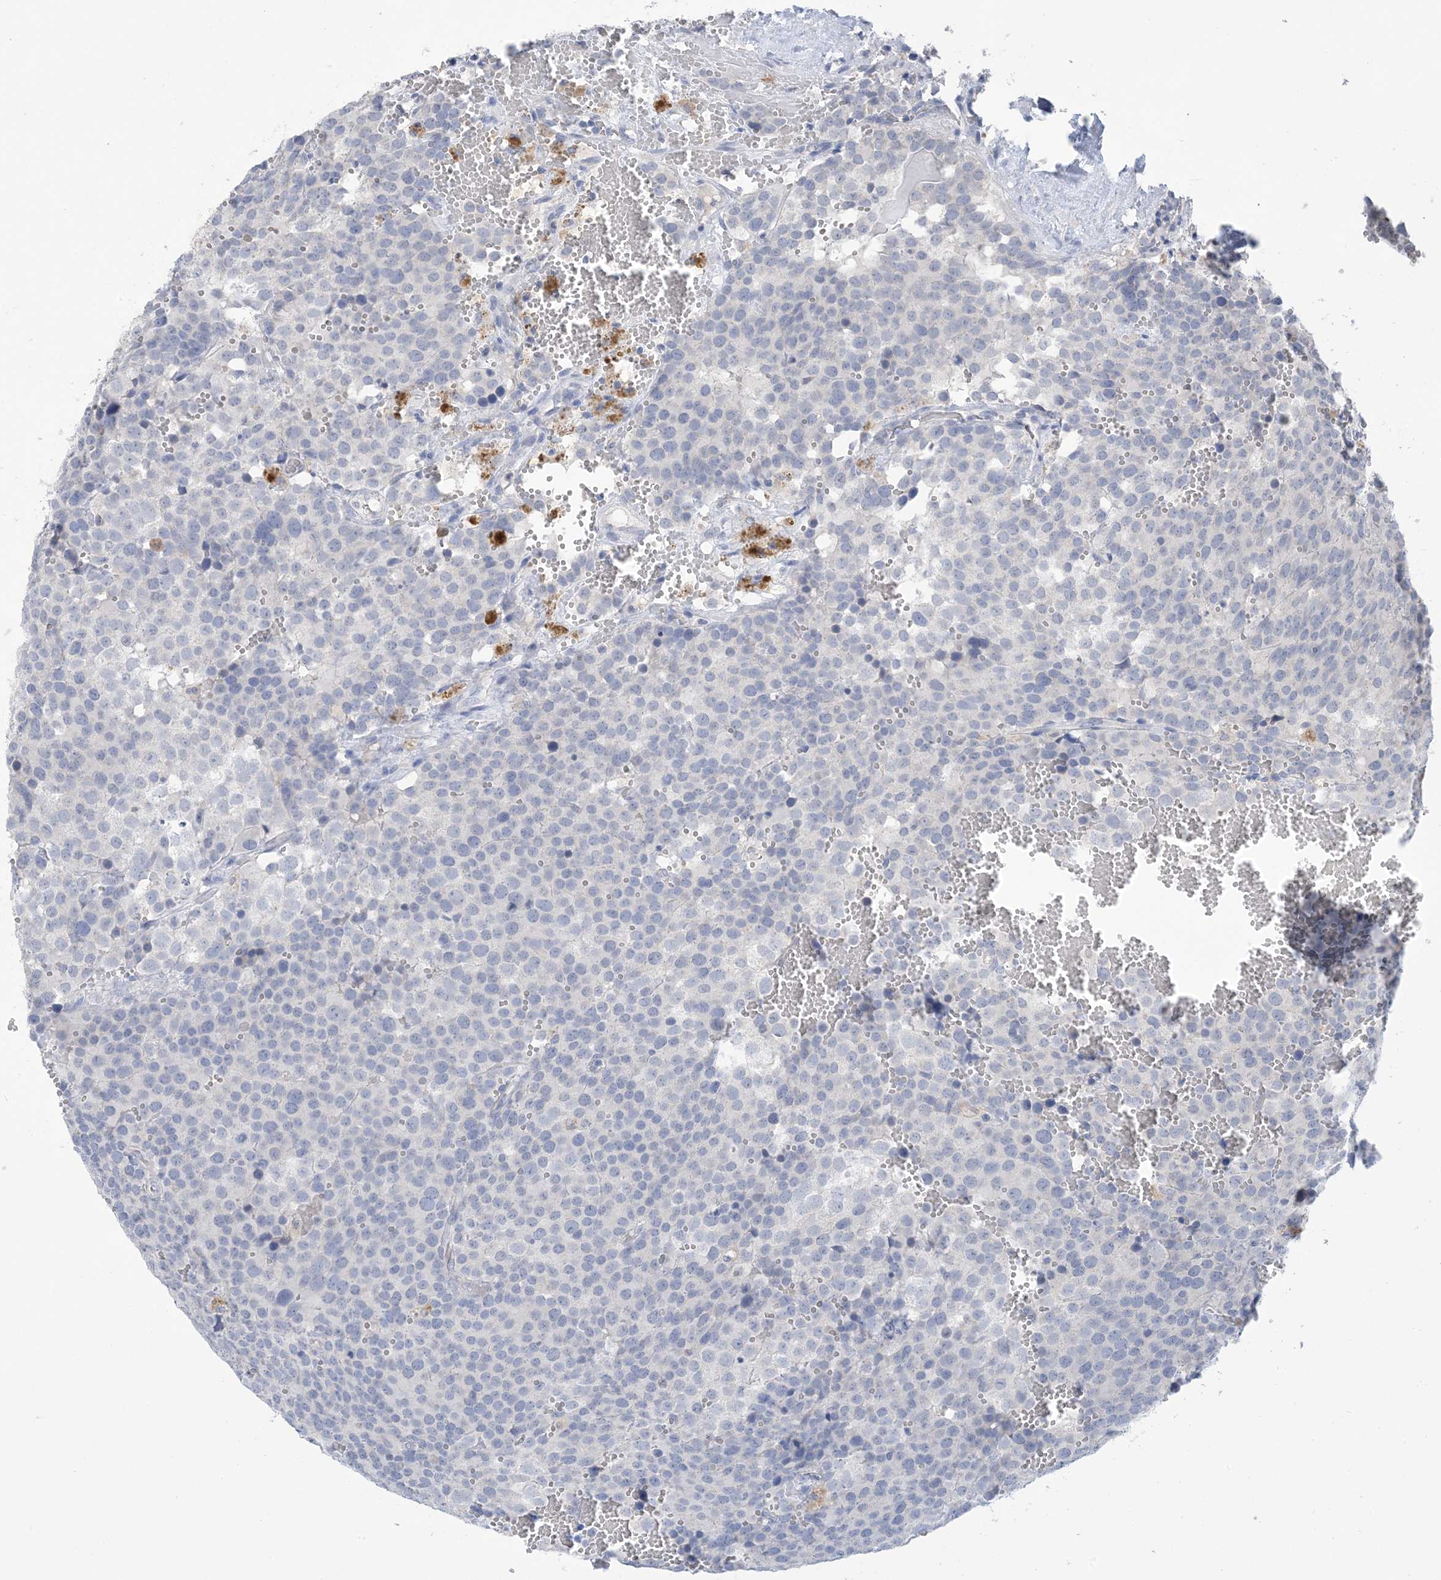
{"staining": {"intensity": "negative", "quantity": "none", "location": "none"}, "tissue": "testis cancer", "cell_type": "Tumor cells", "image_type": "cancer", "snomed": [{"axis": "morphology", "description": "Seminoma, NOS"}, {"axis": "topography", "description": "Testis"}], "caption": "Immunohistochemistry (IHC) image of neoplastic tissue: testis cancer (seminoma) stained with DAB (3,3'-diaminobenzidine) reveals no significant protein staining in tumor cells. (DAB (3,3'-diaminobenzidine) immunohistochemistry (IHC) visualized using brightfield microscopy, high magnification).", "gene": "DSC3", "patient": {"sex": "male", "age": 71}}